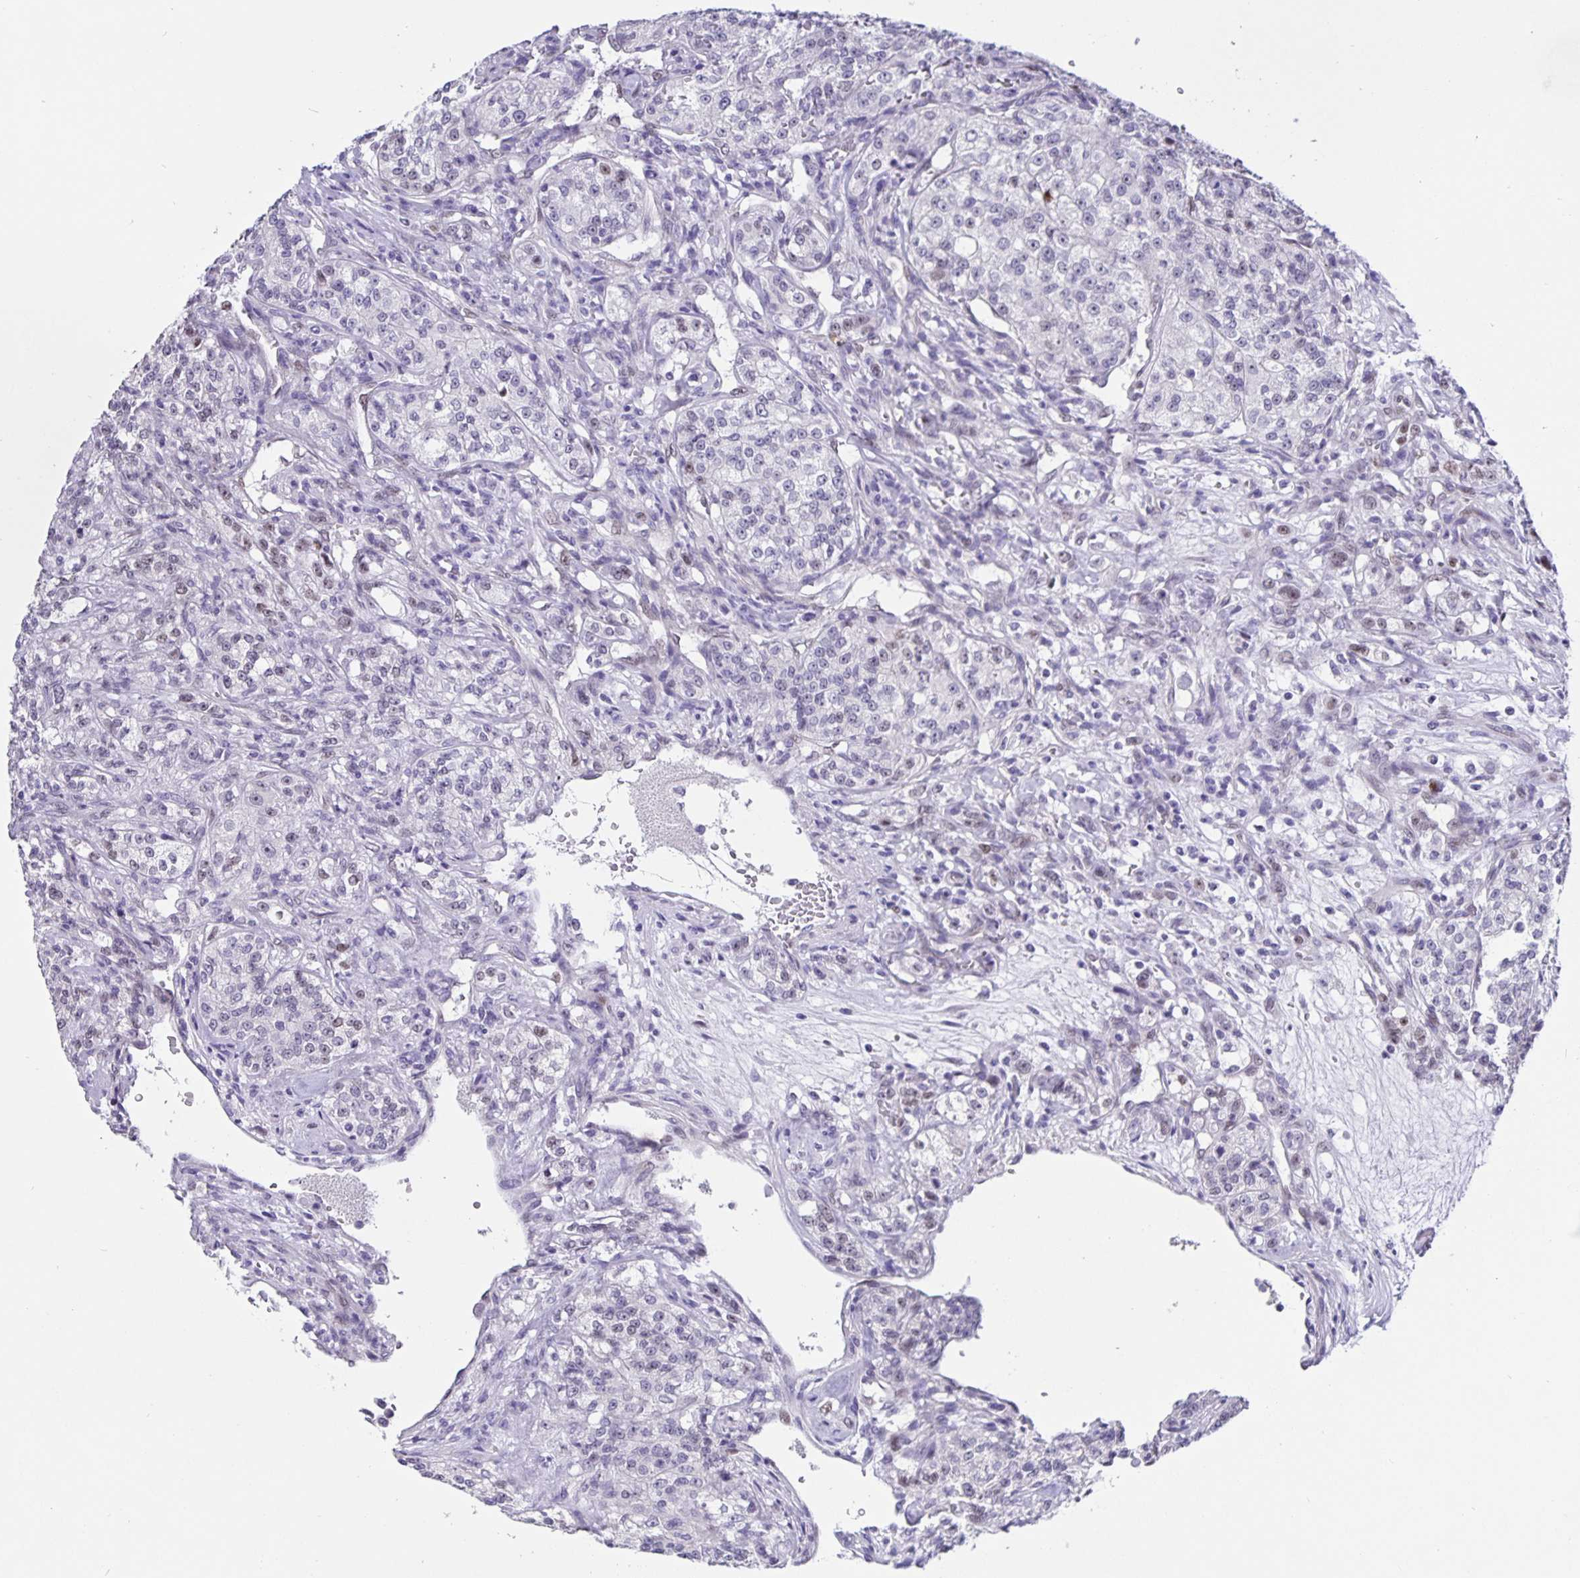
{"staining": {"intensity": "negative", "quantity": "none", "location": "none"}, "tissue": "renal cancer", "cell_type": "Tumor cells", "image_type": "cancer", "snomed": [{"axis": "morphology", "description": "Adenocarcinoma, NOS"}, {"axis": "topography", "description": "Kidney"}], "caption": "Immunohistochemistry histopathology image of human renal adenocarcinoma stained for a protein (brown), which displays no positivity in tumor cells.", "gene": "FOSL2", "patient": {"sex": "female", "age": 63}}